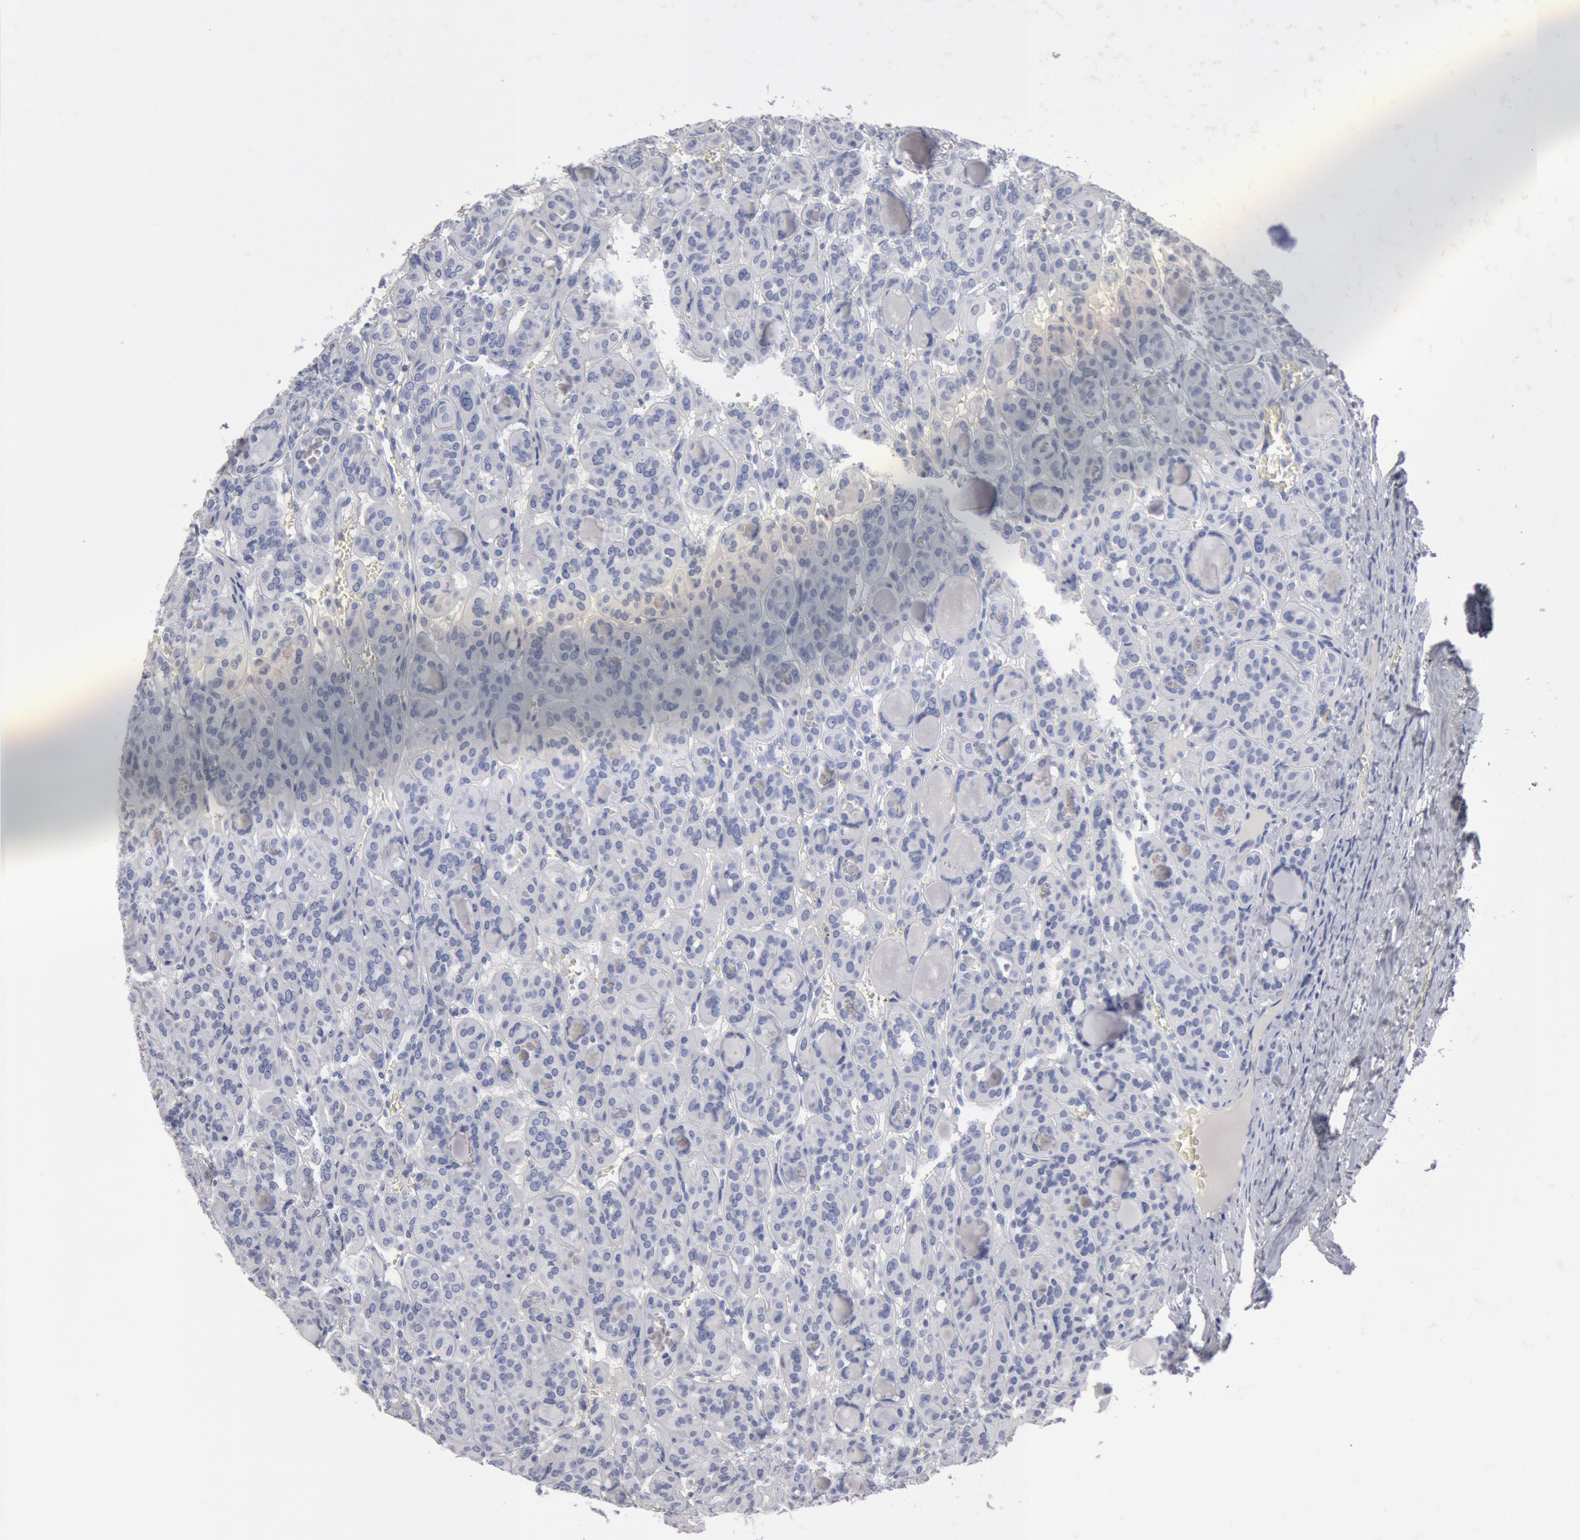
{"staining": {"intensity": "negative", "quantity": "none", "location": "none"}, "tissue": "thyroid cancer", "cell_type": "Tumor cells", "image_type": "cancer", "snomed": [{"axis": "morphology", "description": "Follicular adenoma carcinoma, NOS"}, {"axis": "topography", "description": "Thyroid gland"}], "caption": "DAB immunohistochemical staining of follicular adenoma carcinoma (thyroid) reveals no significant staining in tumor cells.", "gene": "FOXA2", "patient": {"sex": "female", "age": 71}}